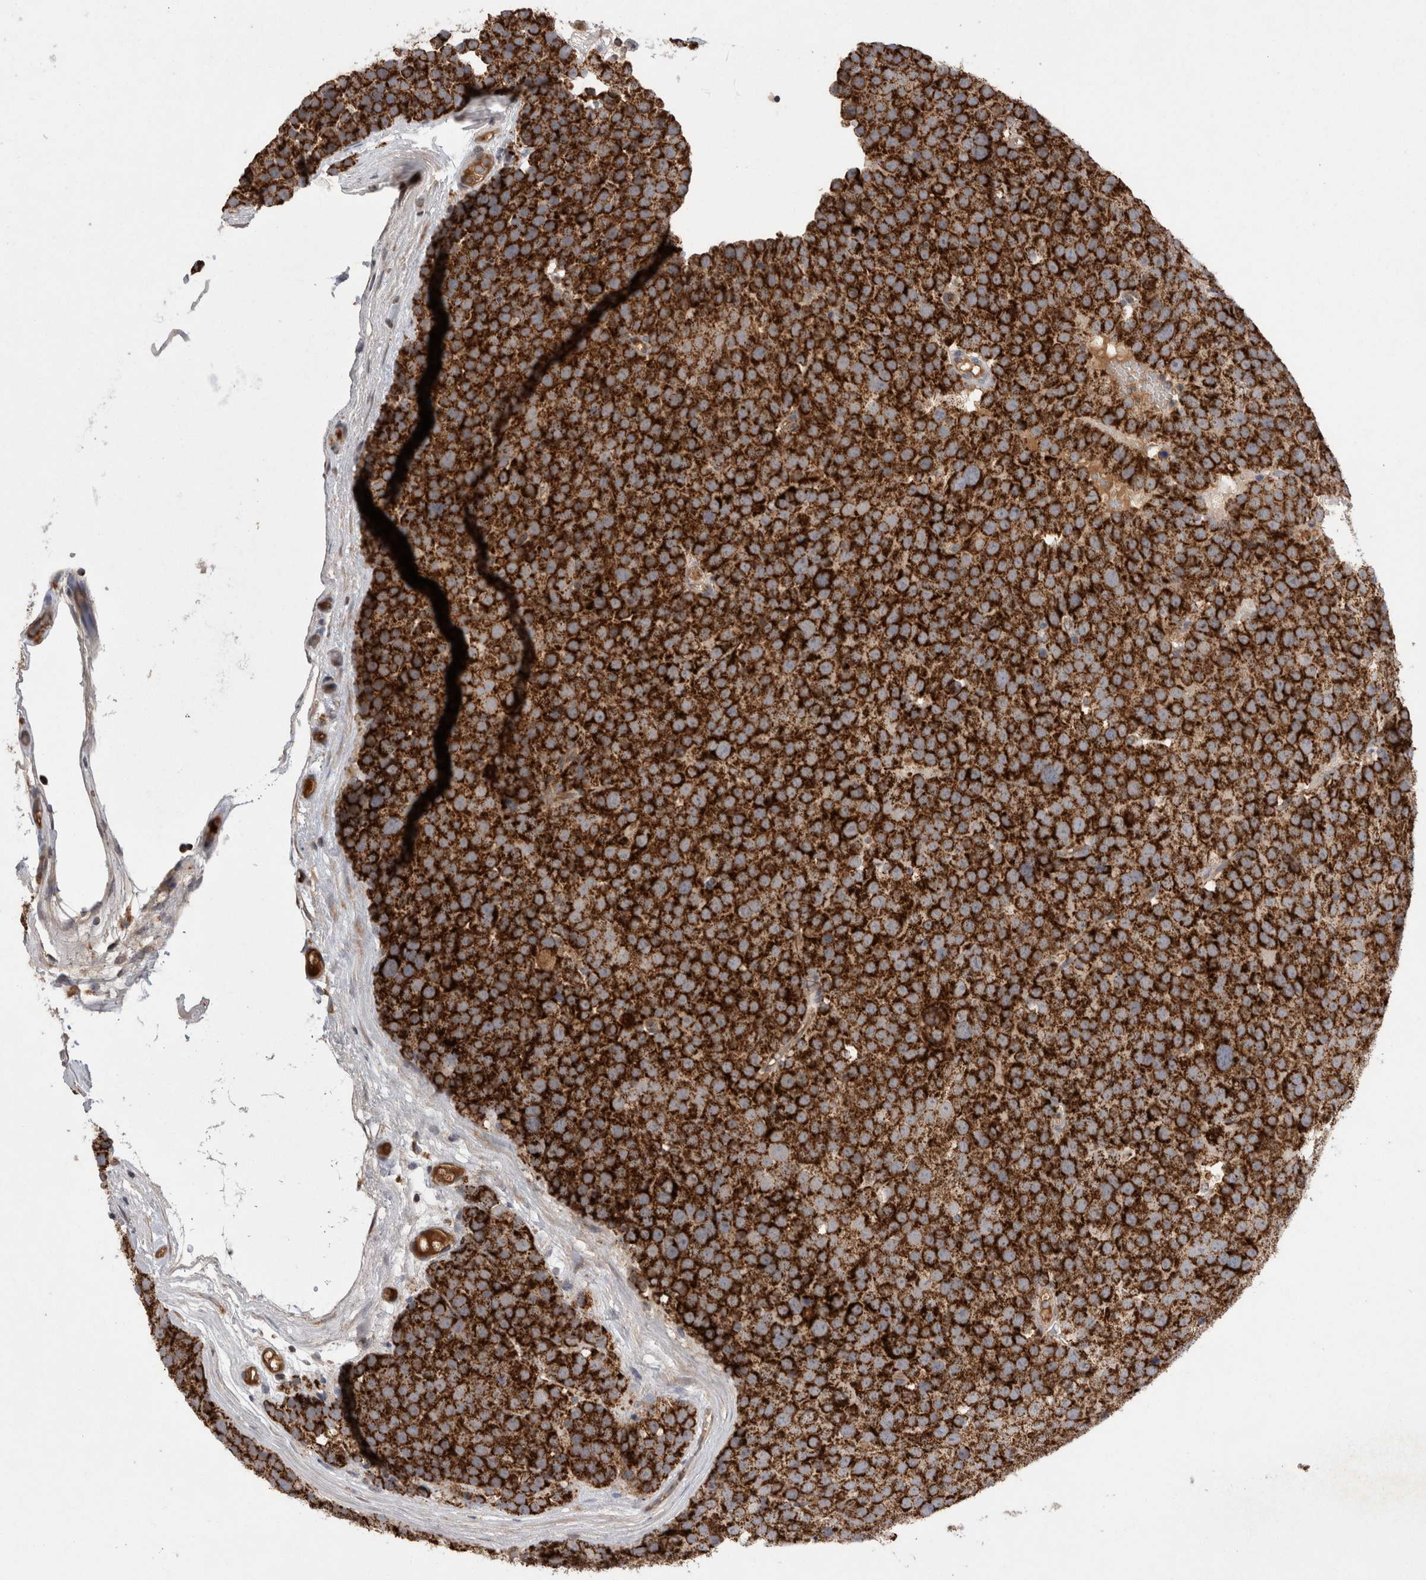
{"staining": {"intensity": "strong", "quantity": ">75%", "location": "cytoplasmic/membranous"}, "tissue": "testis cancer", "cell_type": "Tumor cells", "image_type": "cancer", "snomed": [{"axis": "morphology", "description": "Seminoma, NOS"}, {"axis": "topography", "description": "Testis"}], "caption": "Immunohistochemical staining of testis cancer reveals strong cytoplasmic/membranous protein positivity in approximately >75% of tumor cells. The protein of interest is stained brown, and the nuclei are stained in blue (DAB IHC with brightfield microscopy, high magnification).", "gene": "DARS2", "patient": {"sex": "male", "age": 71}}